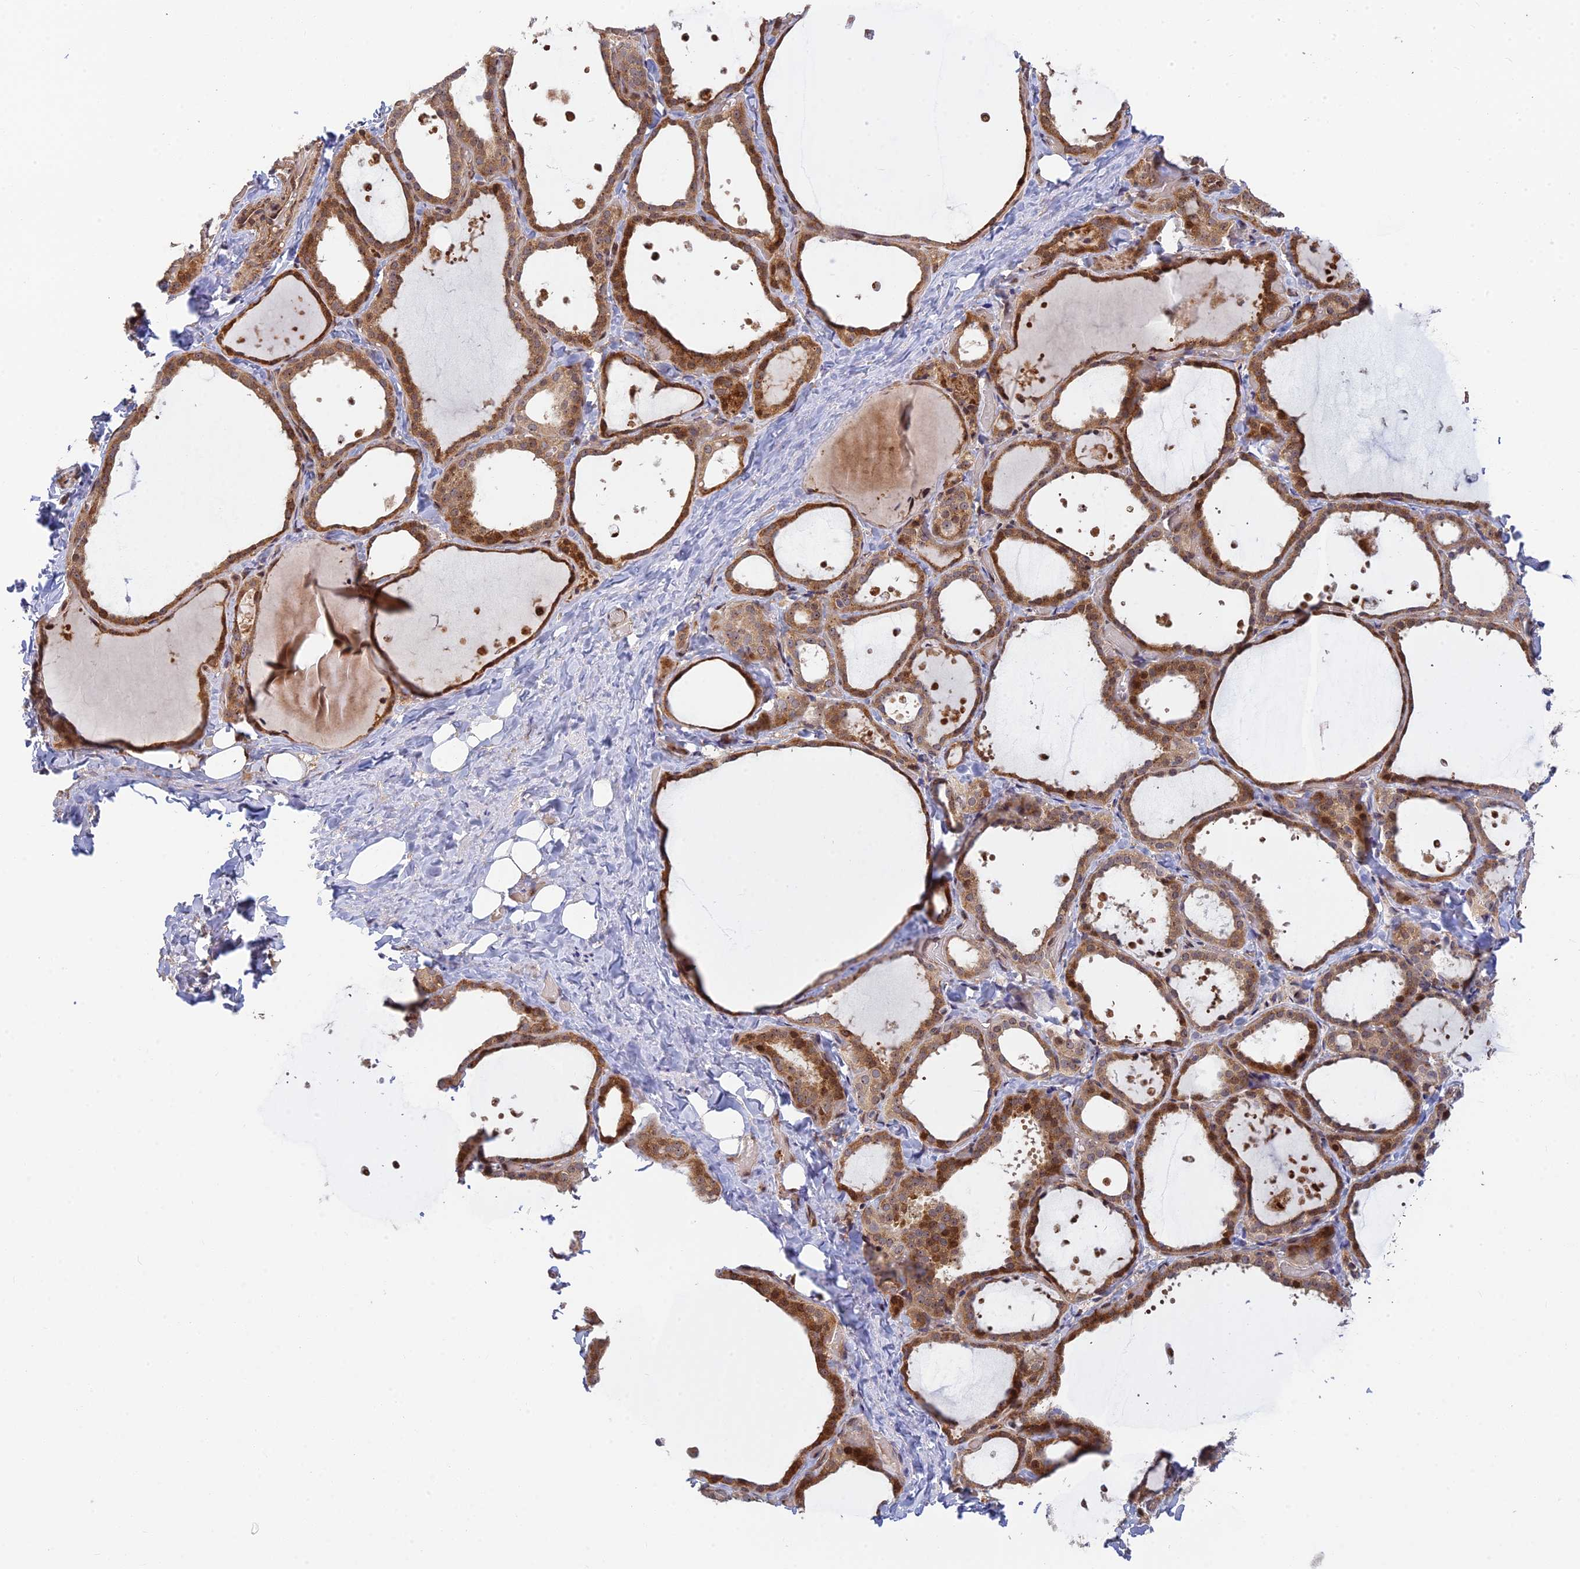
{"staining": {"intensity": "strong", "quantity": ">75%", "location": "cytoplasmic/membranous,nuclear"}, "tissue": "thyroid gland", "cell_type": "Glandular cells", "image_type": "normal", "snomed": [{"axis": "morphology", "description": "Normal tissue, NOS"}, {"axis": "topography", "description": "Thyroid gland"}], "caption": "A high amount of strong cytoplasmic/membranous,nuclear expression is seen in about >75% of glandular cells in unremarkable thyroid gland. The staining was performed using DAB to visualize the protein expression in brown, while the nuclei were stained in blue with hematoxylin (Magnification: 20x).", "gene": "UFSP2", "patient": {"sex": "female", "age": 44}}